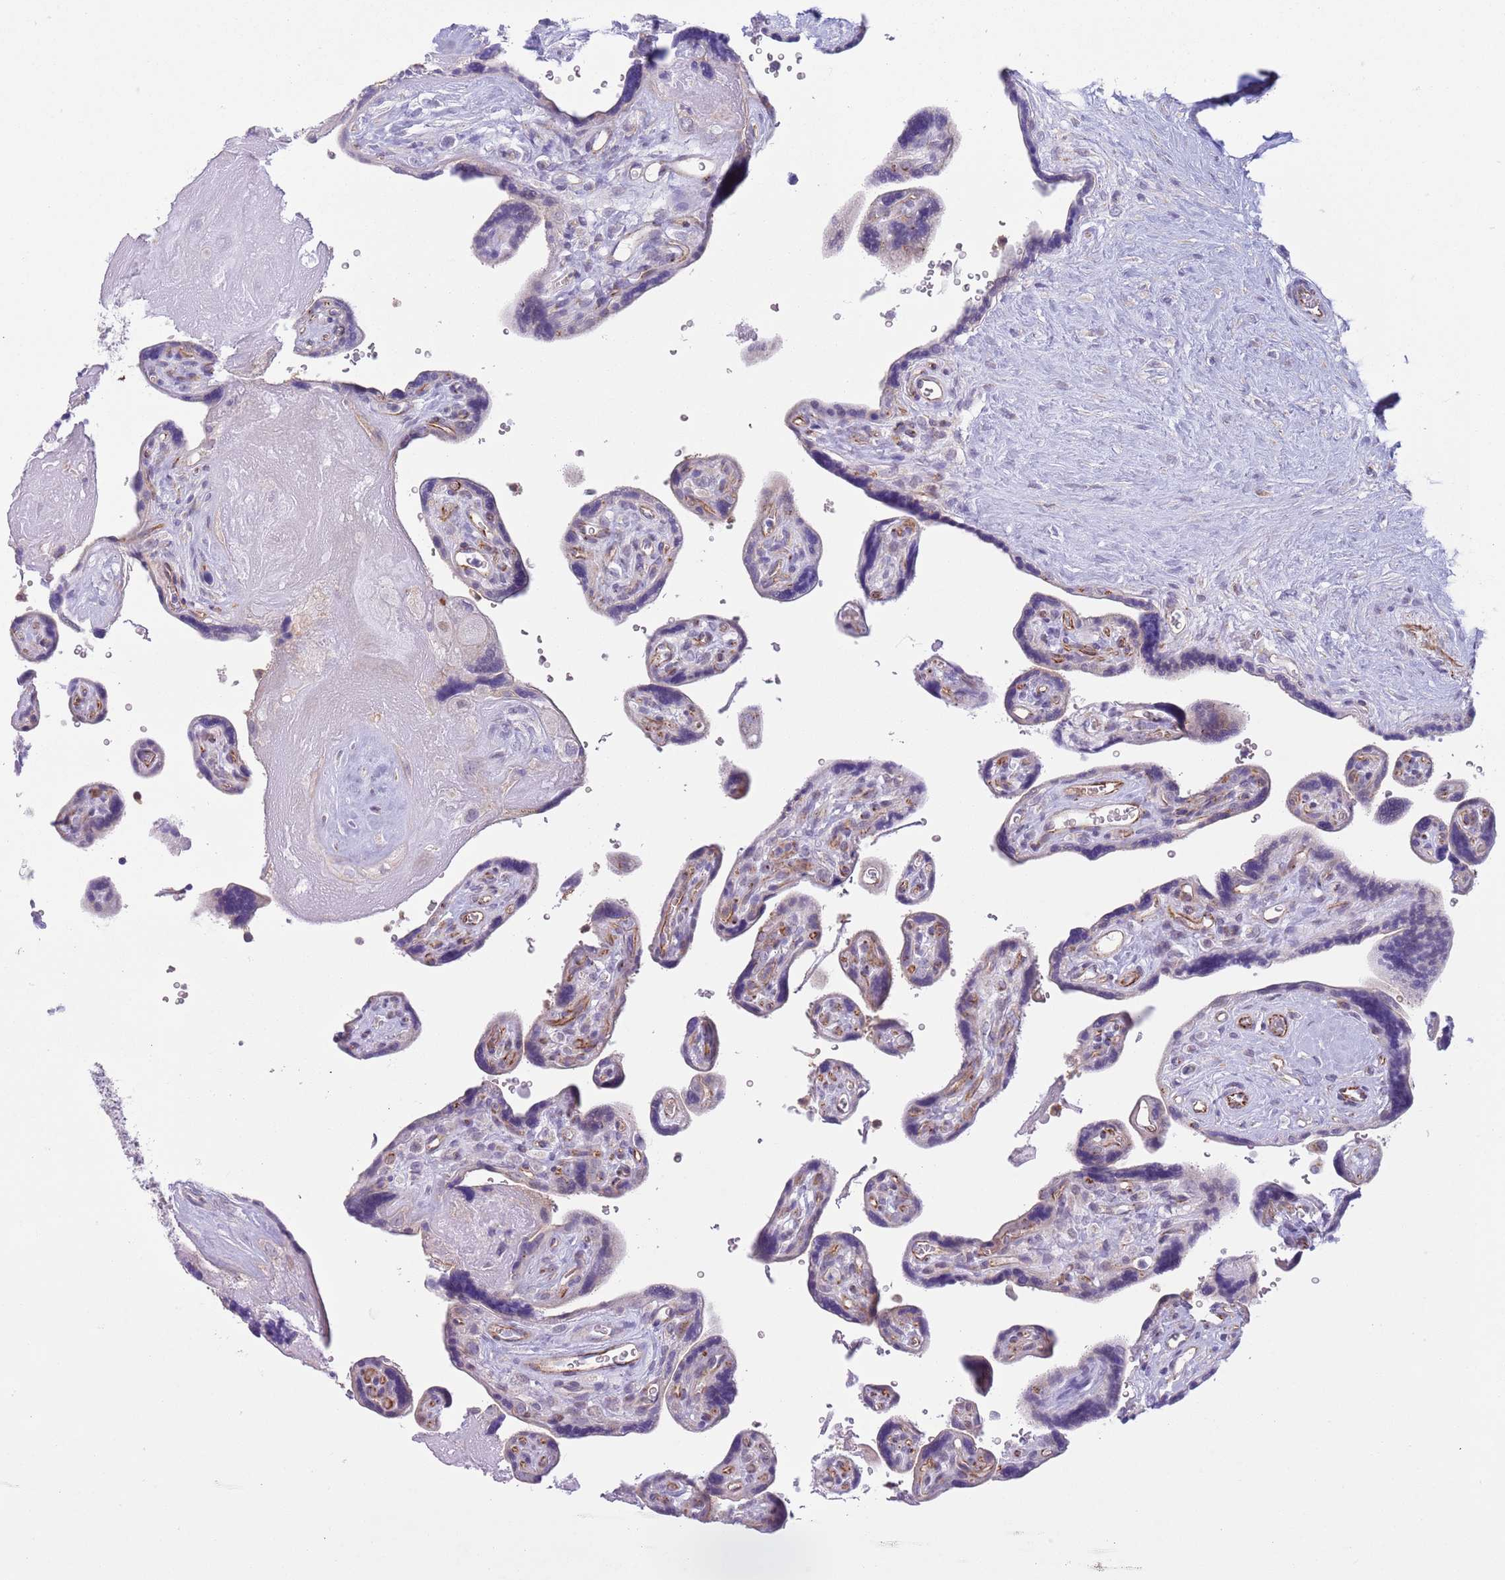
{"staining": {"intensity": "moderate", "quantity": "<25%", "location": "cytoplasmic/membranous"}, "tissue": "placenta", "cell_type": "Decidual cells", "image_type": "normal", "snomed": [{"axis": "morphology", "description": "Normal tissue, NOS"}, {"axis": "topography", "description": "Placenta"}], "caption": "High-power microscopy captured an immunohistochemistry micrograph of normal placenta, revealing moderate cytoplasmic/membranous positivity in about <25% of decidual cells. (brown staining indicates protein expression, while blue staining denotes nuclei).", "gene": "C20orf96", "patient": {"sex": "female", "age": 39}}